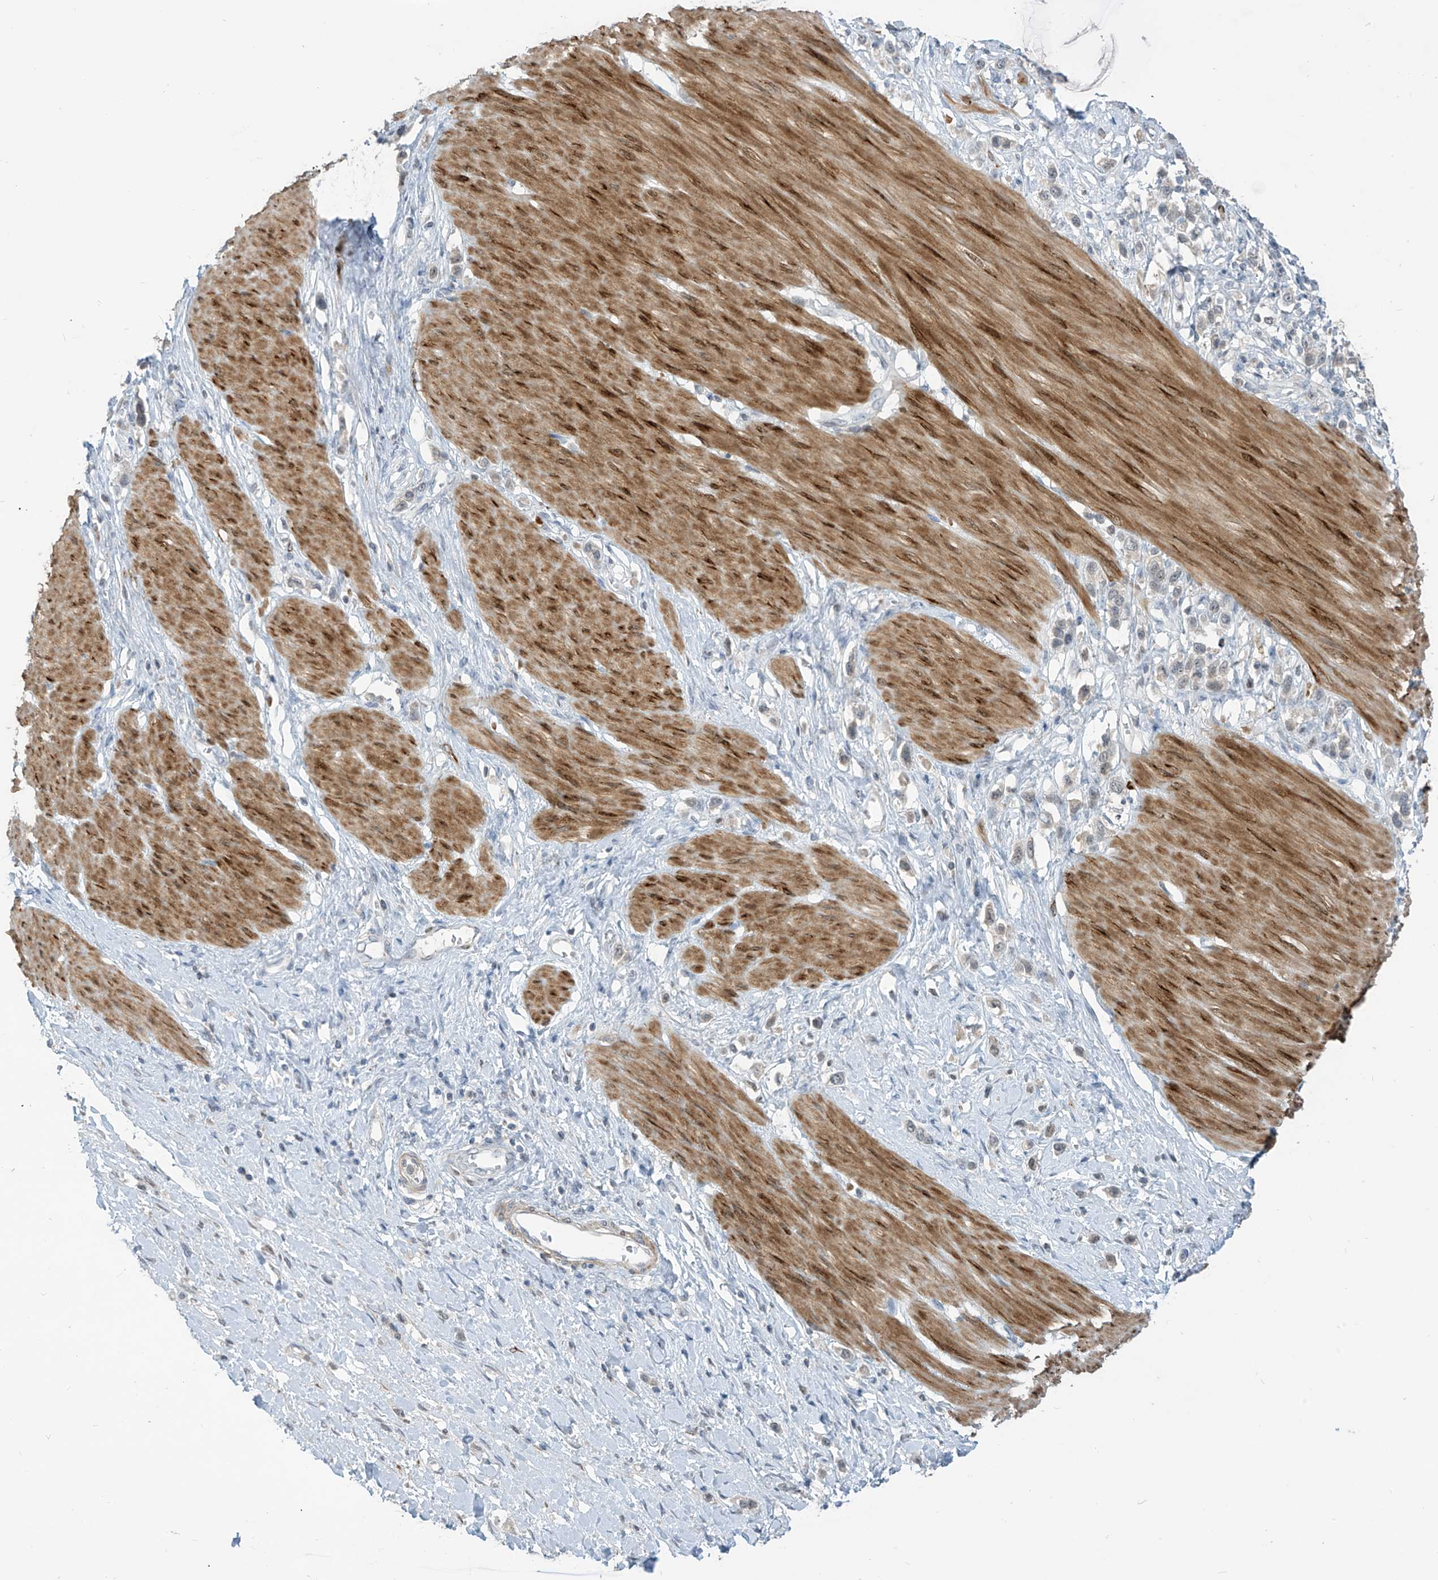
{"staining": {"intensity": "negative", "quantity": "none", "location": "none"}, "tissue": "stomach cancer", "cell_type": "Tumor cells", "image_type": "cancer", "snomed": [{"axis": "morphology", "description": "Adenocarcinoma, NOS"}, {"axis": "topography", "description": "Stomach"}], "caption": "A high-resolution photomicrograph shows immunohistochemistry (IHC) staining of stomach cancer (adenocarcinoma), which demonstrates no significant positivity in tumor cells.", "gene": "METAP1D", "patient": {"sex": "female", "age": 65}}